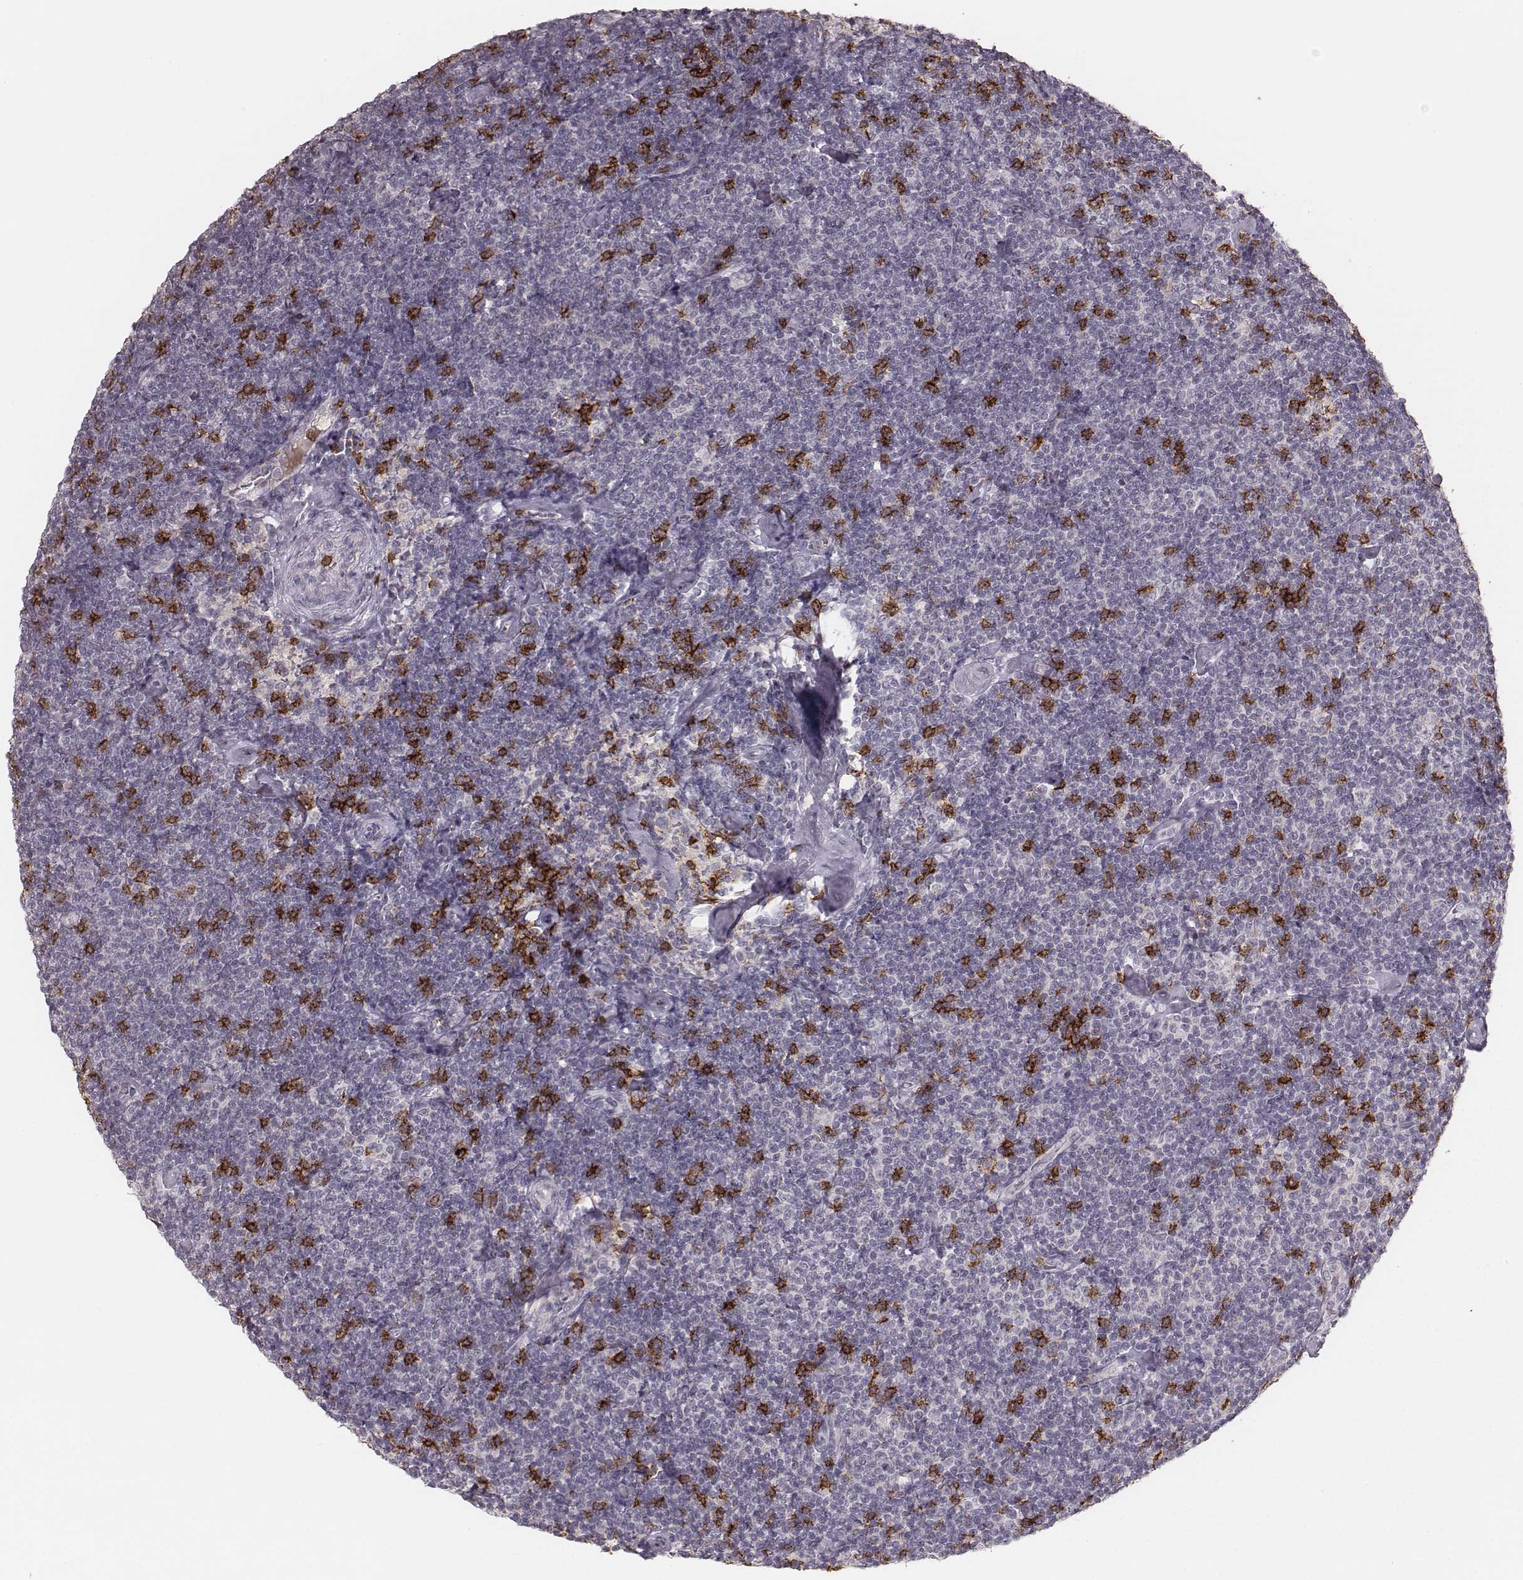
{"staining": {"intensity": "negative", "quantity": "none", "location": "none"}, "tissue": "lymphoma", "cell_type": "Tumor cells", "image_type": "cancer", "snomed": [{"axis": "morphology", "description": "Malignant lymphoma, non-Hodgkin's type, Low grade"}, {"axis": "topography", "description": "Lymph node"}], "caption": "Micrograph shows no significant protein expression in tumor cells of lymphoma. The staining was performed using DAB (3,3'-diaminobenzidine) to visualize the protein expression in brown, while the nuclei were stained in blue with hematoxylin (Magnification: 20x).", "gene": "CD8A", "patient": {"sex": "male", "age": 81}}